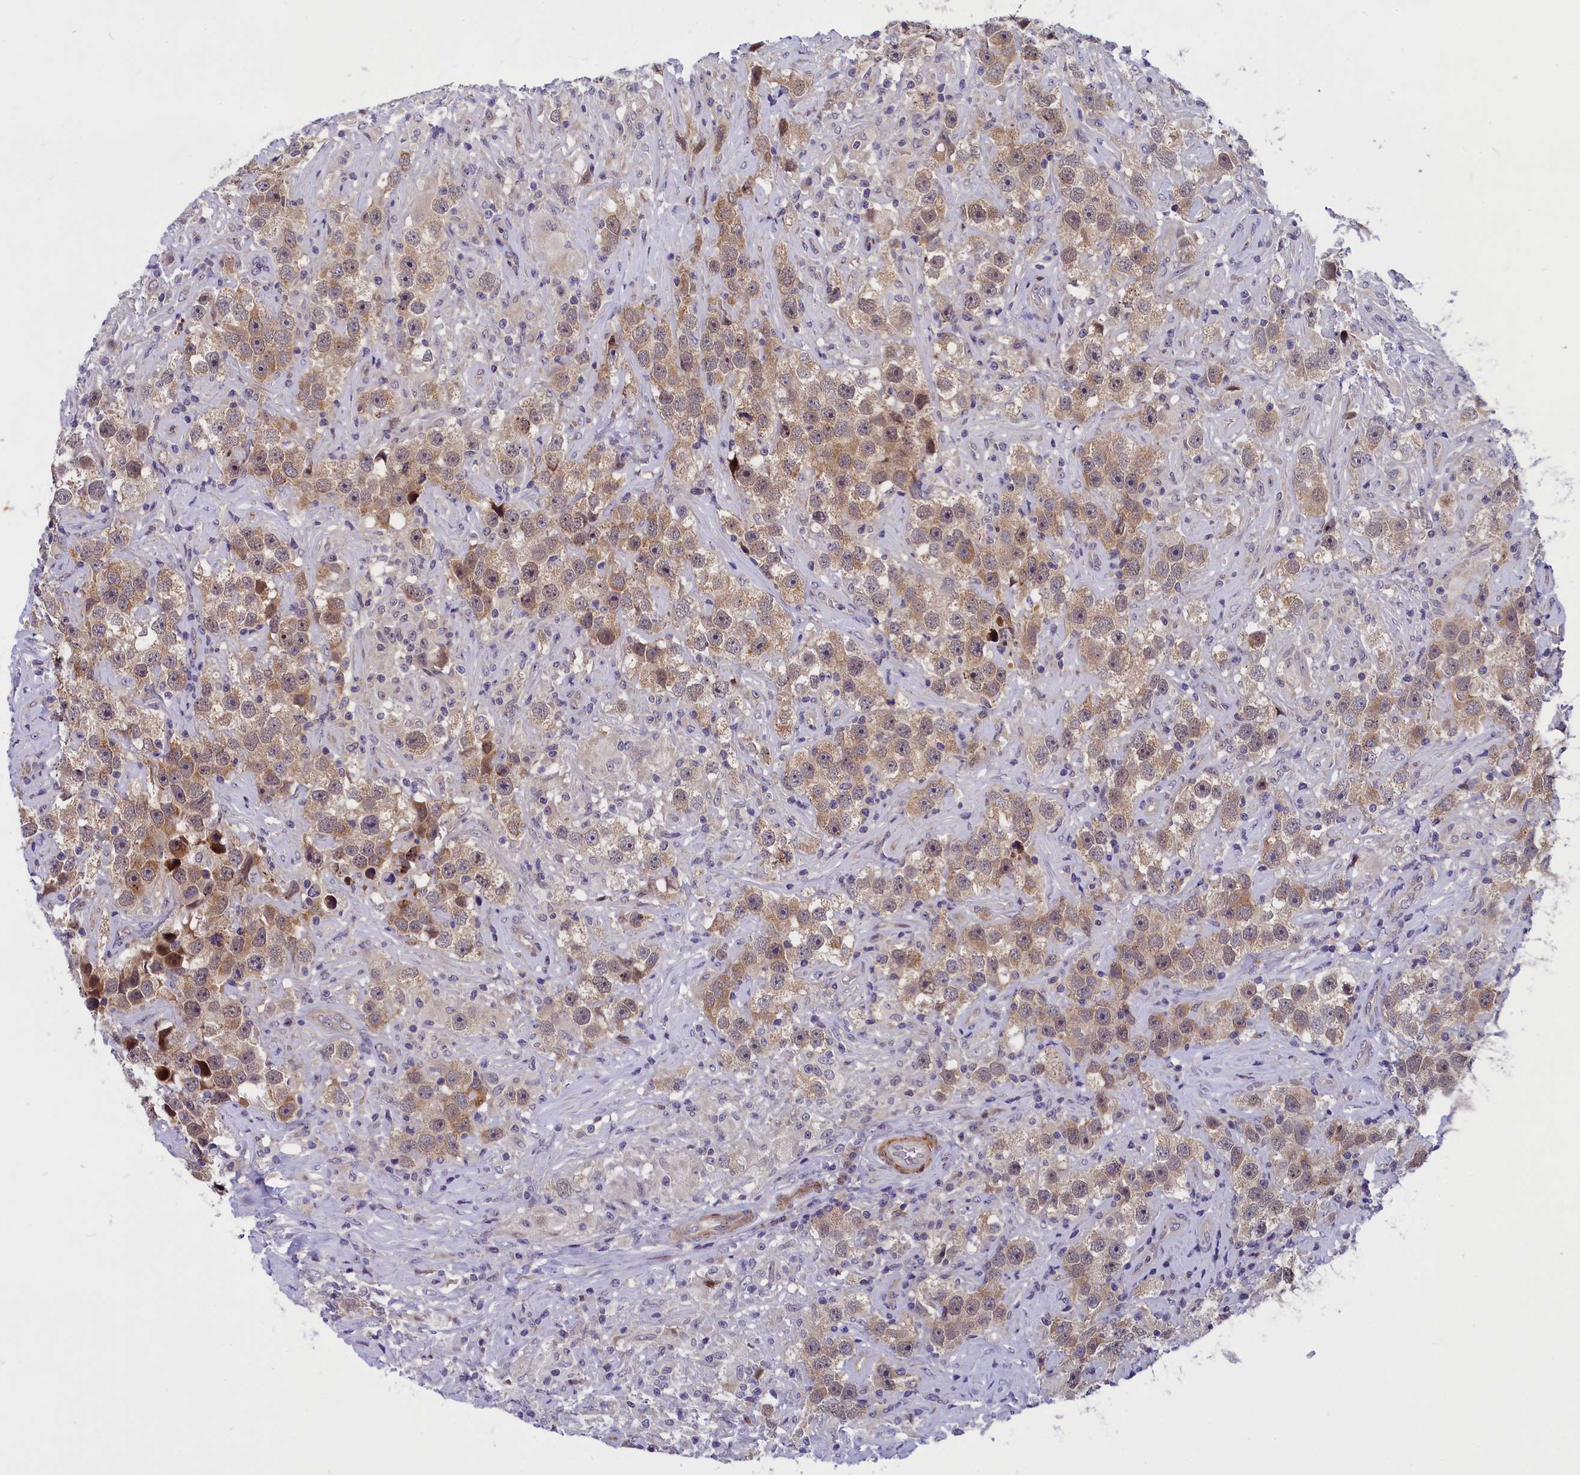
{"staining": {"intensity": "weak", "quantity": ">75%", "location": "cytoplasmic/membranous"}, "tissue": "testis cancer", "cell_type": "Tumor cells", "image_type": "cancer", "snomed": [{"axis": "morphology", "description": "Seminoma, NOS"}, {"axis": "topography", "description": "Testis"}], "caption": "A histopathology image of seminoma (testis) stained for a protein exhibits weak cytoplasmic/membranous brown staining in tumor cells.", "gene": "ANKRD34B", "patient": {"sex": "male", "age": 49}}